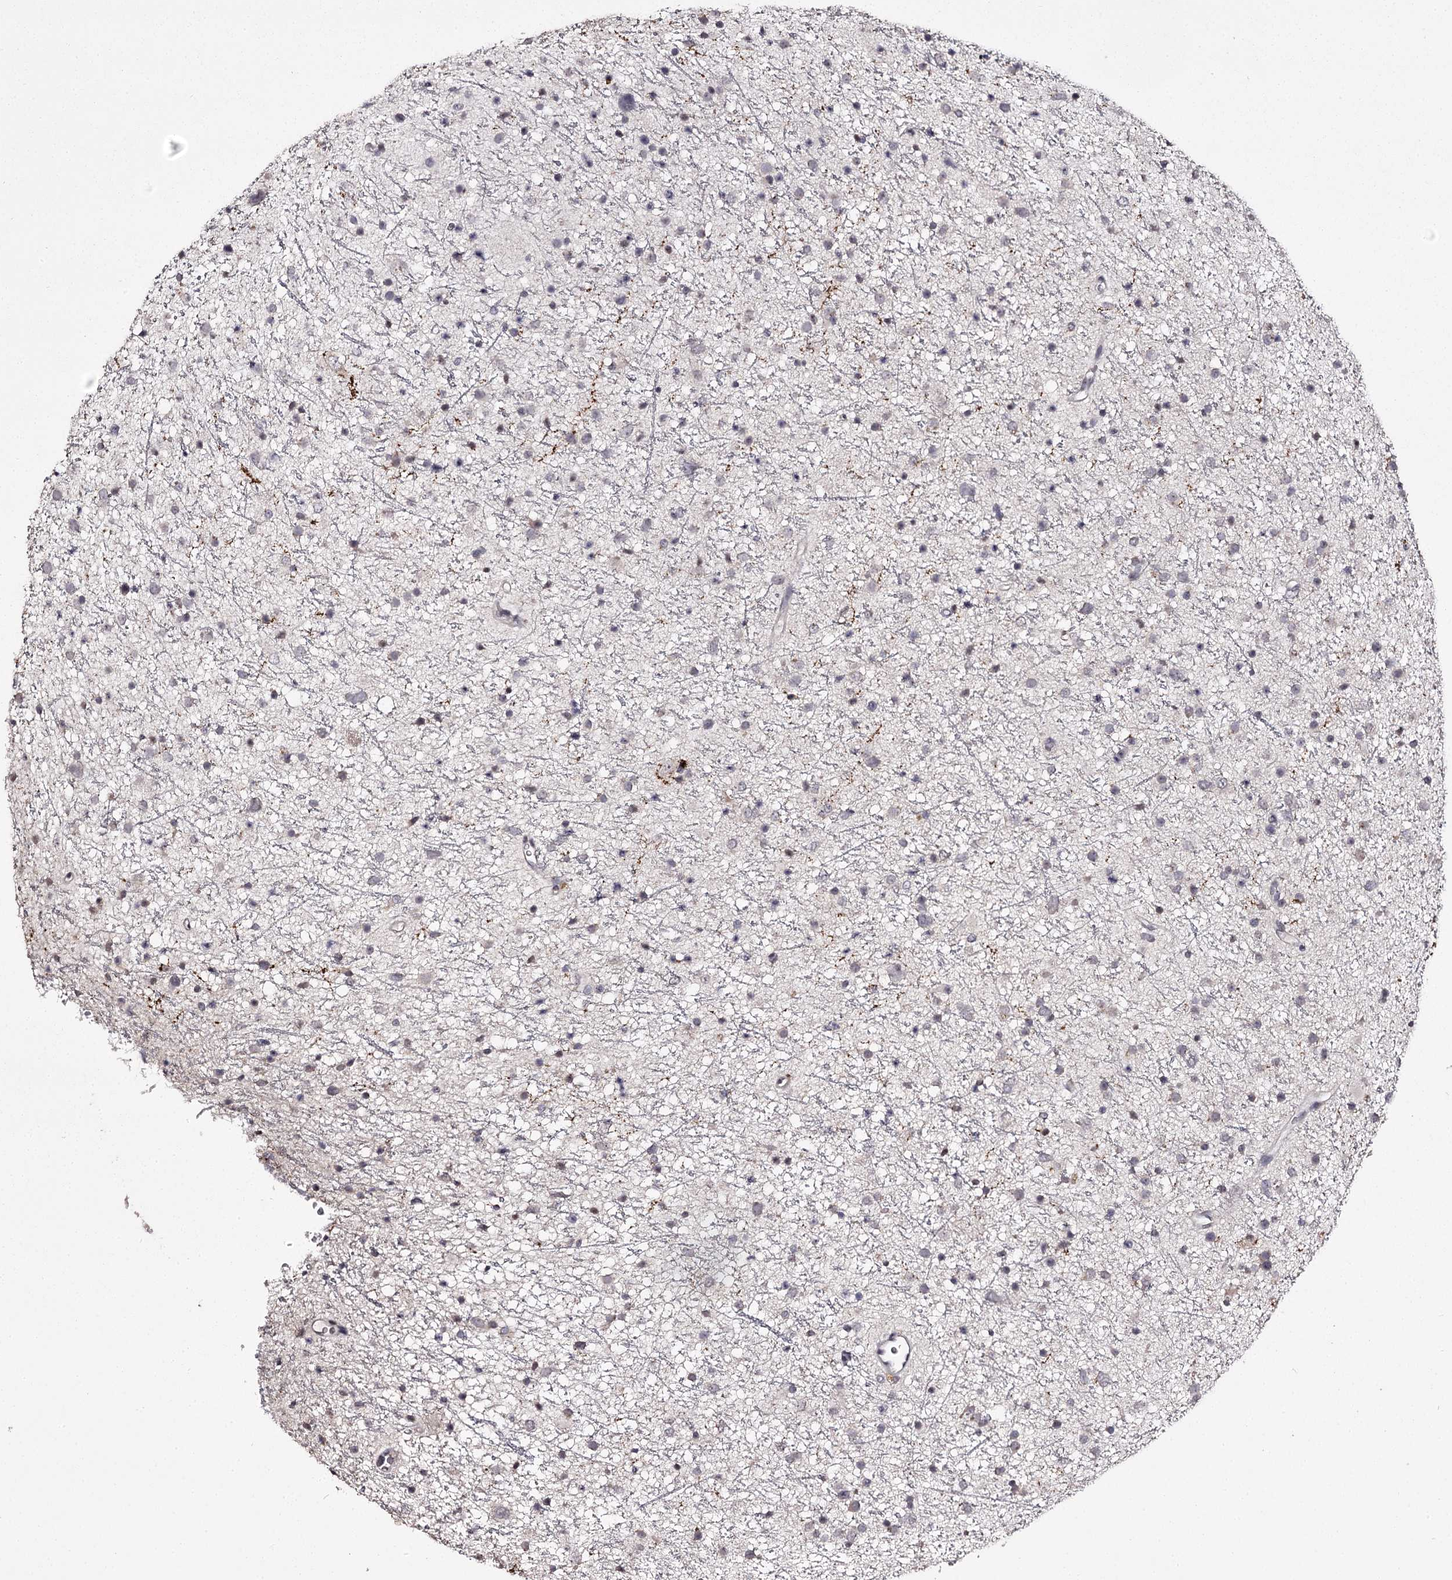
{"staining": {"intensity": "negative", "quantity": "none", "location": "none"}, "tissue": "glioma", "cell_type": "Tumor cells", "image_type": "cancer", "snomed": [{"axis": "morphology", "description": "Glioma, malignant, Low grade"}, {"axis": "topography", "description": "Cerebral cortex"}], "caption": "Protein analysis of glioma demonstrates no significant expression in tumor cells.", "gene": "SLC32A1", "patient": {"sex": "female", "age": 39}}